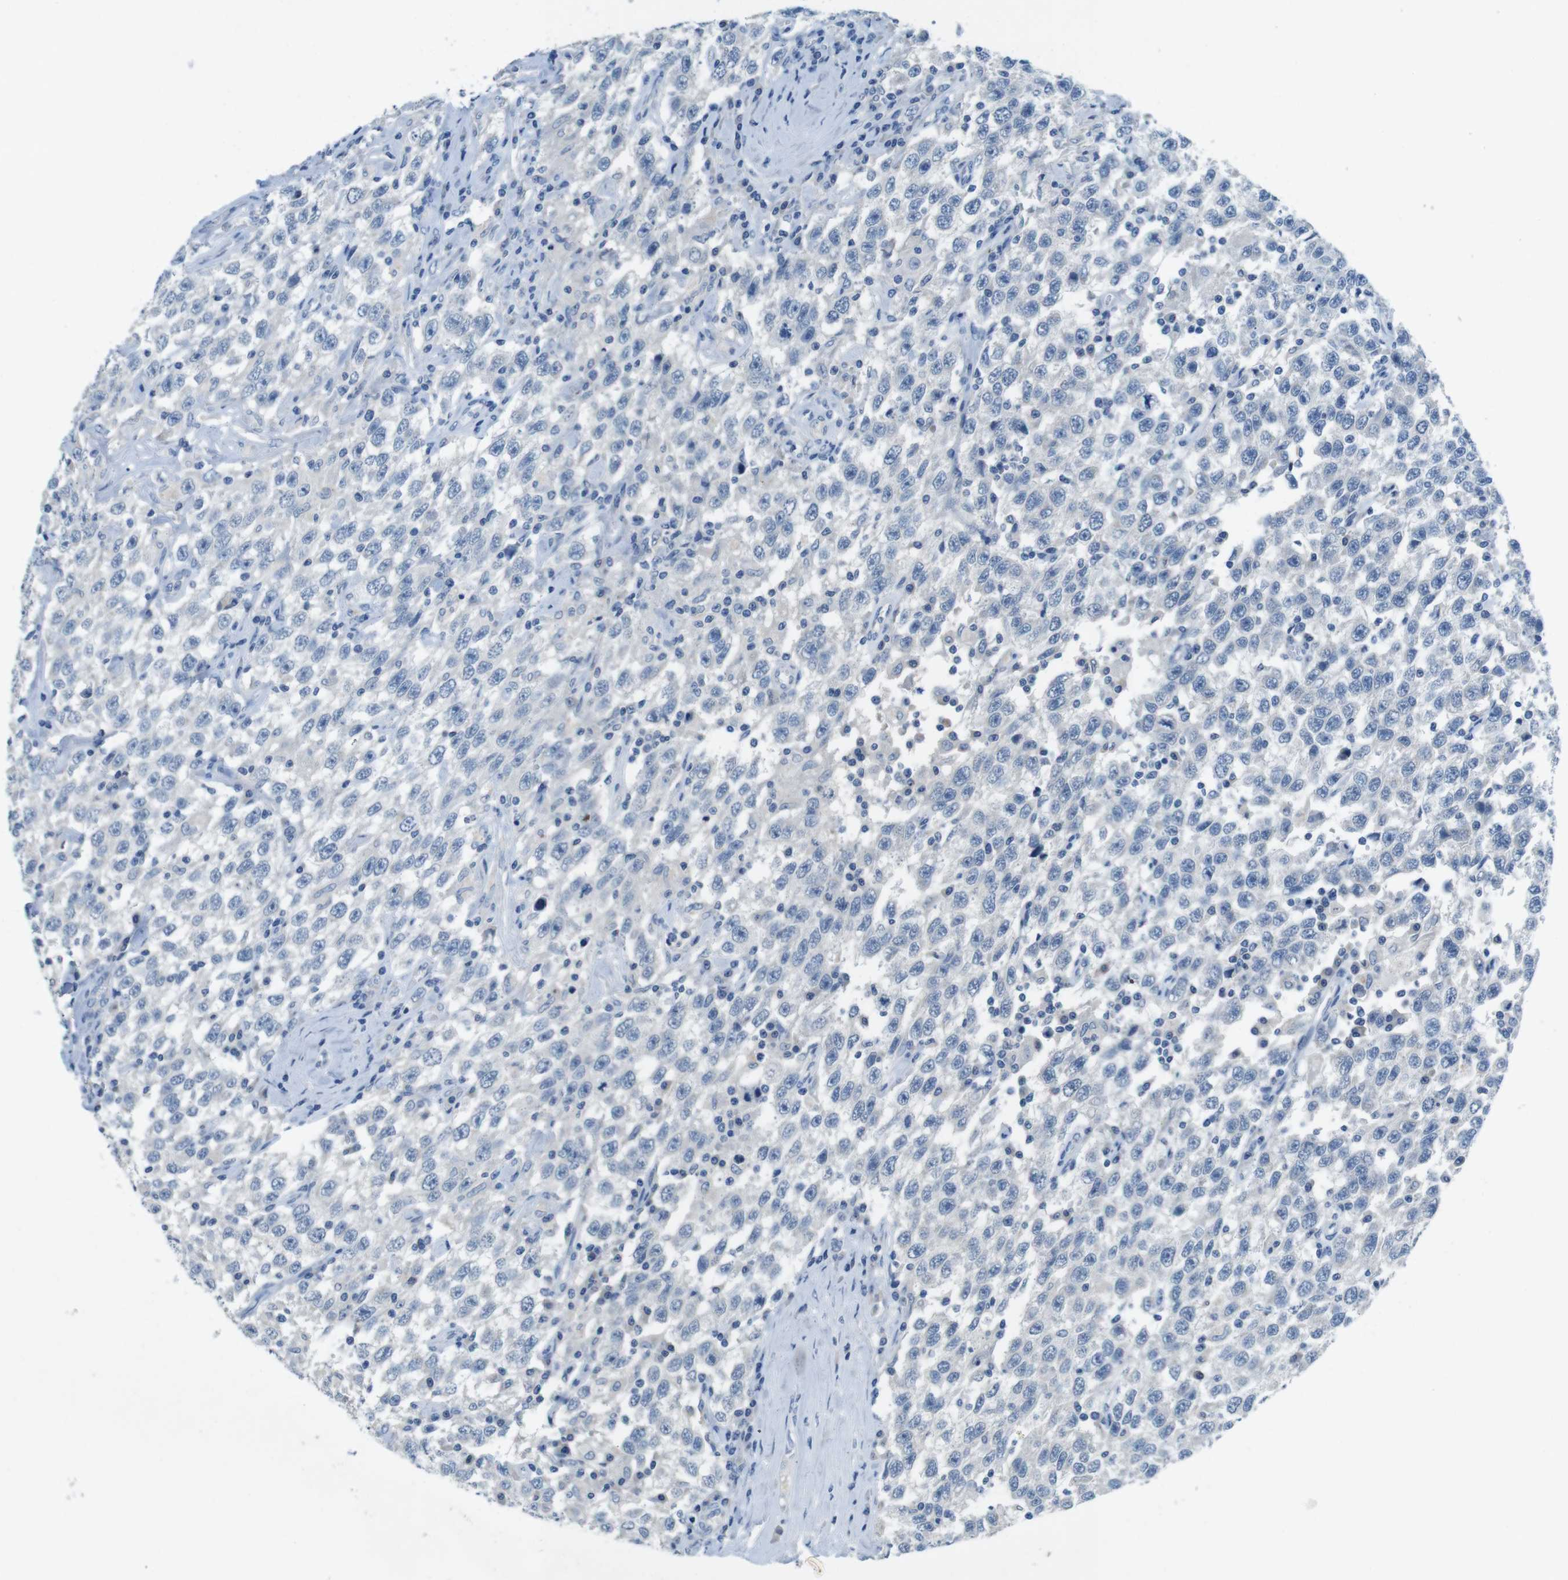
{"staining": {"intensity": "negative", "quantity": "none", "location": "none"}, "tissue": "testis cancer", "cell_type": "Tumor cells", "image_type": "cancer", "snomed": [{"axis": "morphology", "description": "Seminoma, NOS"}, {"axis": "topography", "description": "Testis"}], "caption": "Testis seminoma was stained to show a protein in brown. There is no significant expression in tumor cells.", "gene": "SLC35A3", "patient": {"sex": "male", "age": 41}}